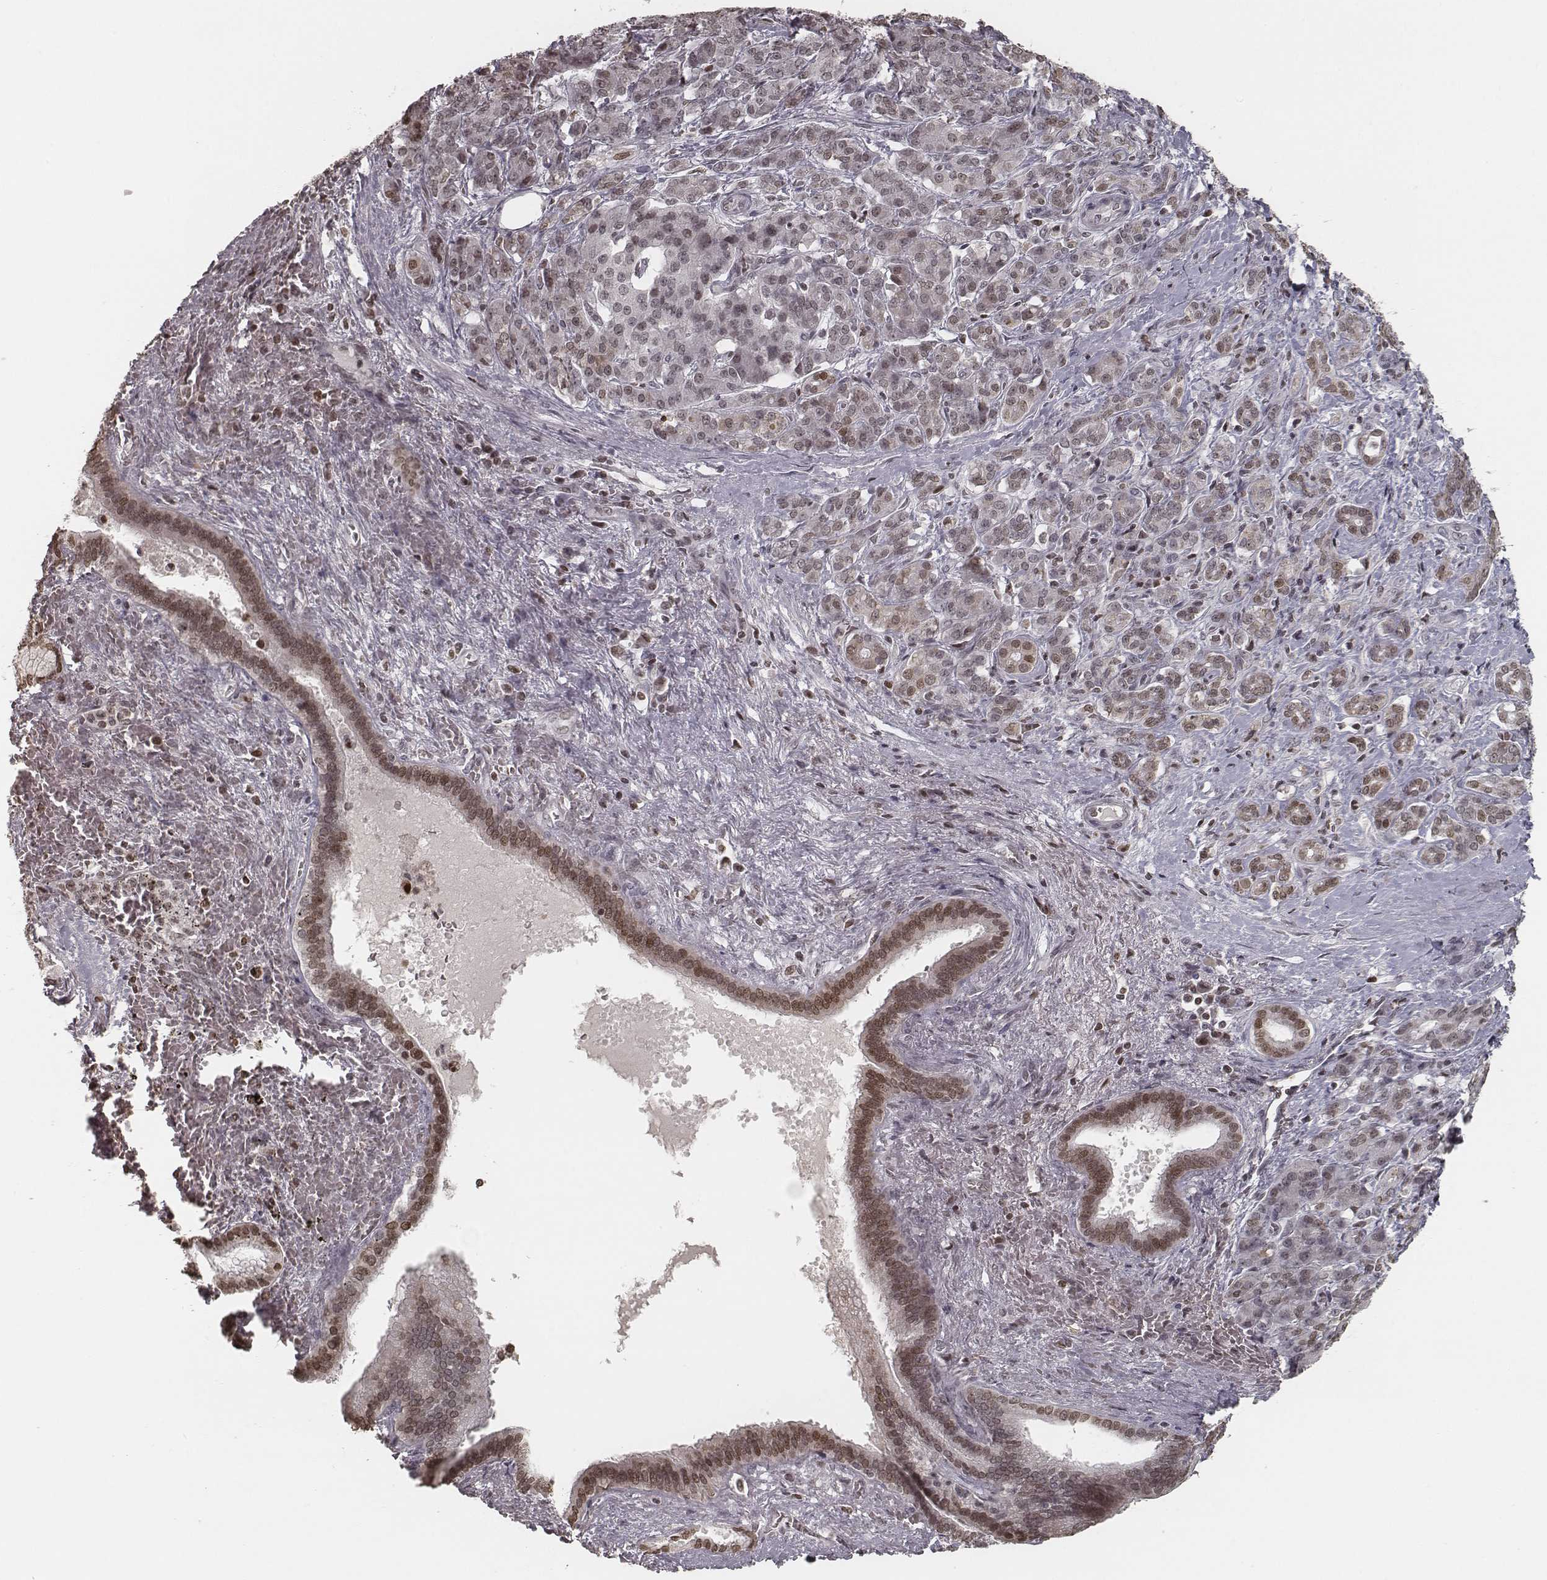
{"staining": {"intensity": "weak", "quantity": ">75%", "location": "nuclear"}, "tissue": "pancreatic cancer", "cell_type": "Tumor cells", "image_type": "cancer", "snomed": [{"axis": "morphology", "description": "Normal tissue, NOS"}, {"axis": "morphology", "description": "Inflammation, NOS"}, {"axis": "morphology", "description": "Adenocarcinoma, NOS"}, {"axis": "topography", "description": "Pancreas"}], "caption": "Human pancreatic adenocarcinoma stained with a protein marker exhibits weak staining in tumor cells.", "gene": "HMGA2", "patient": {"sex": "male", "age": 57}}